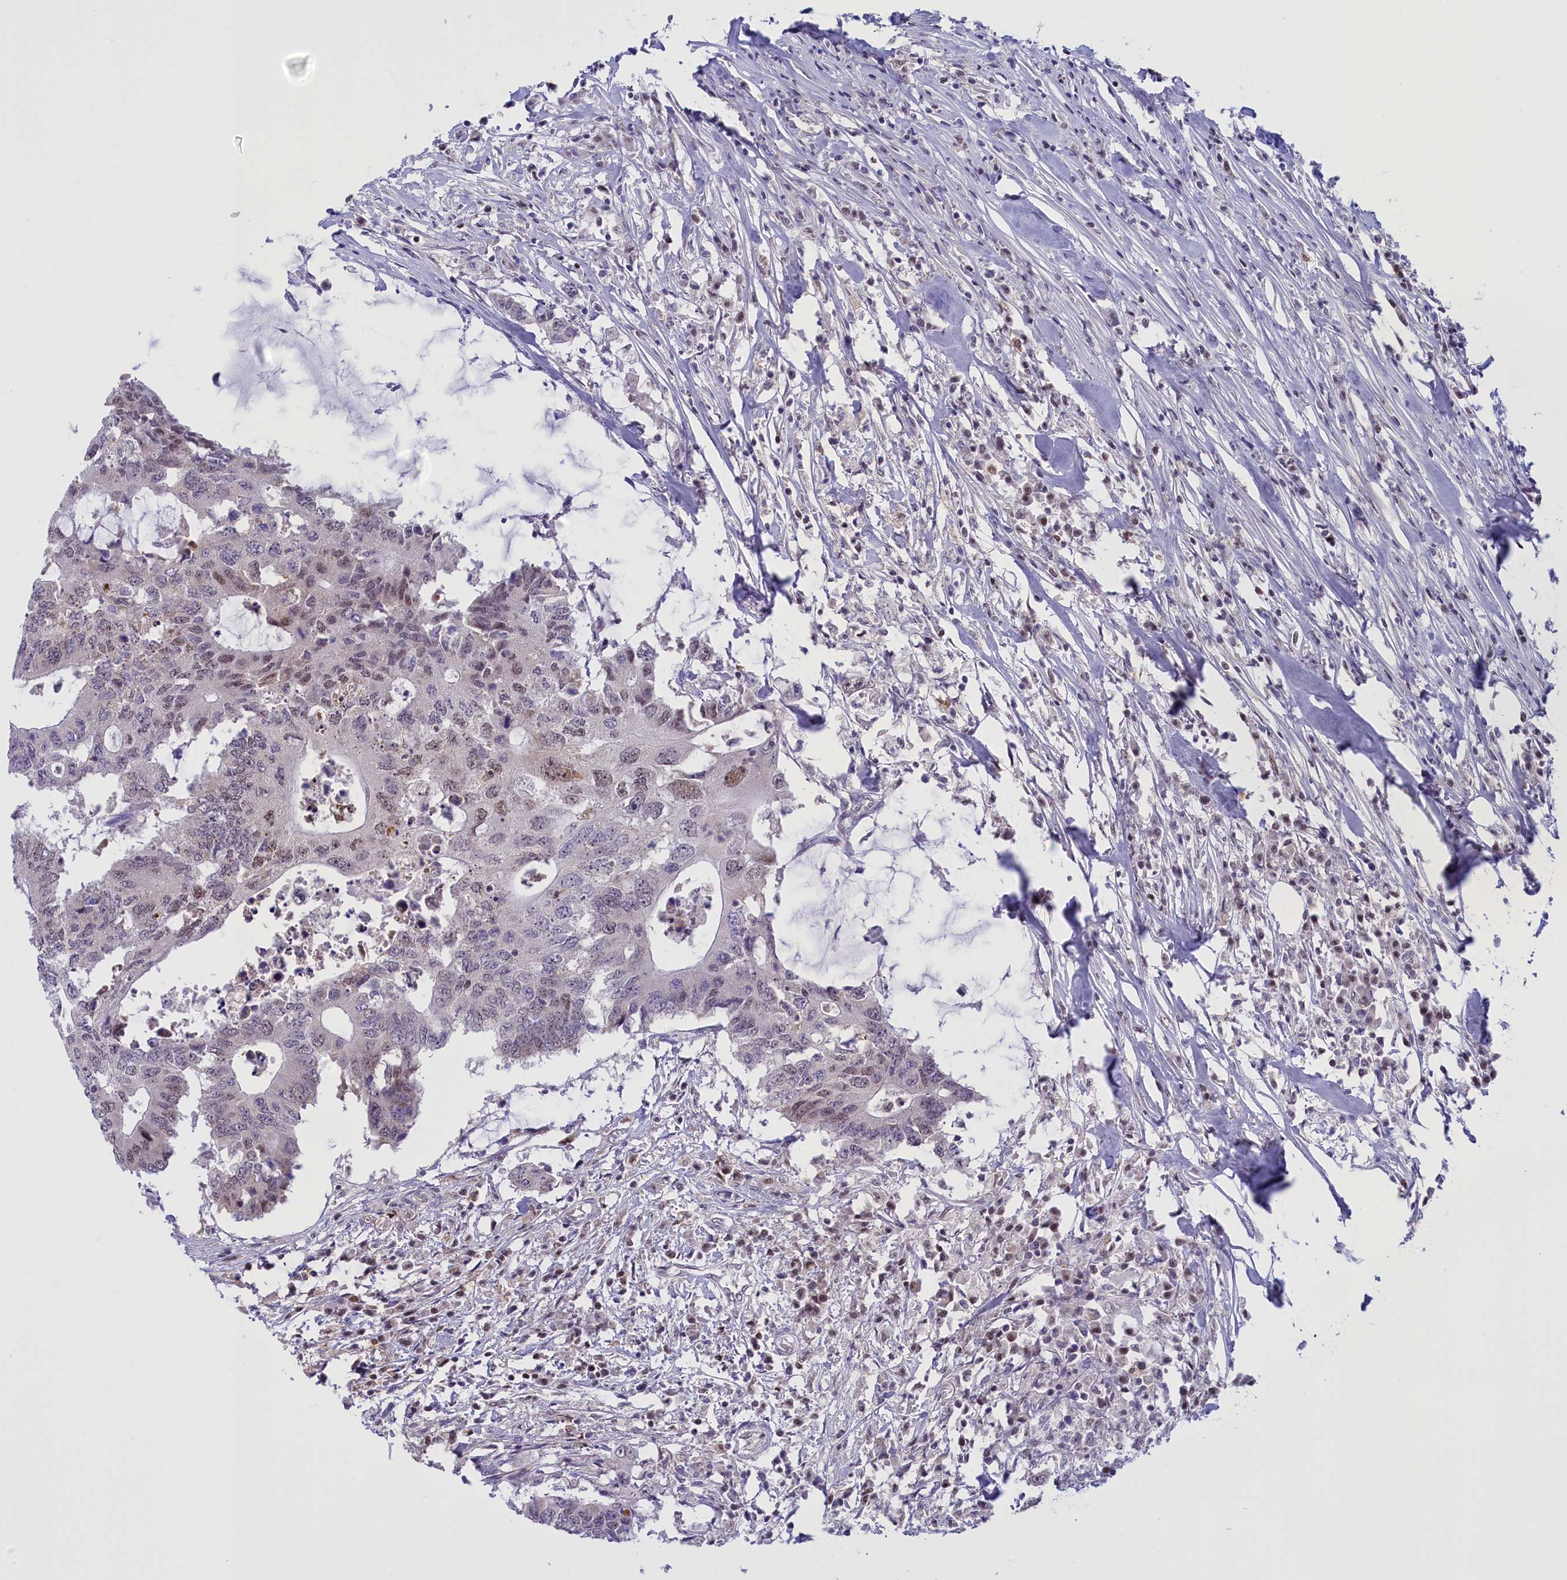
{"staining": {"intensity": "weak", "quantity": "<25%", "location": "nuclear"}, "tissue": "colorectal cancer", "cell_type": "Tumor cells", "image_type": "cancer", "snomed": [{"axis": "morphology", "description": "Adenocarcinoma, NOS"}, {"axis": "topography", "description": "Colon"}], "caption": "The photomicrograph shows no staining of tumor cells in colorectal cancer (adenocarcinoma). The staining was performed using DAB (3,3'-diaminobenzidine) to visualize the protein expression in brown, while the nuclei were stained in blue with hematoxylin (Magnification: 20x).", "gene": "IZUMO2", "patient": {"sex": "male", "age": 71}}